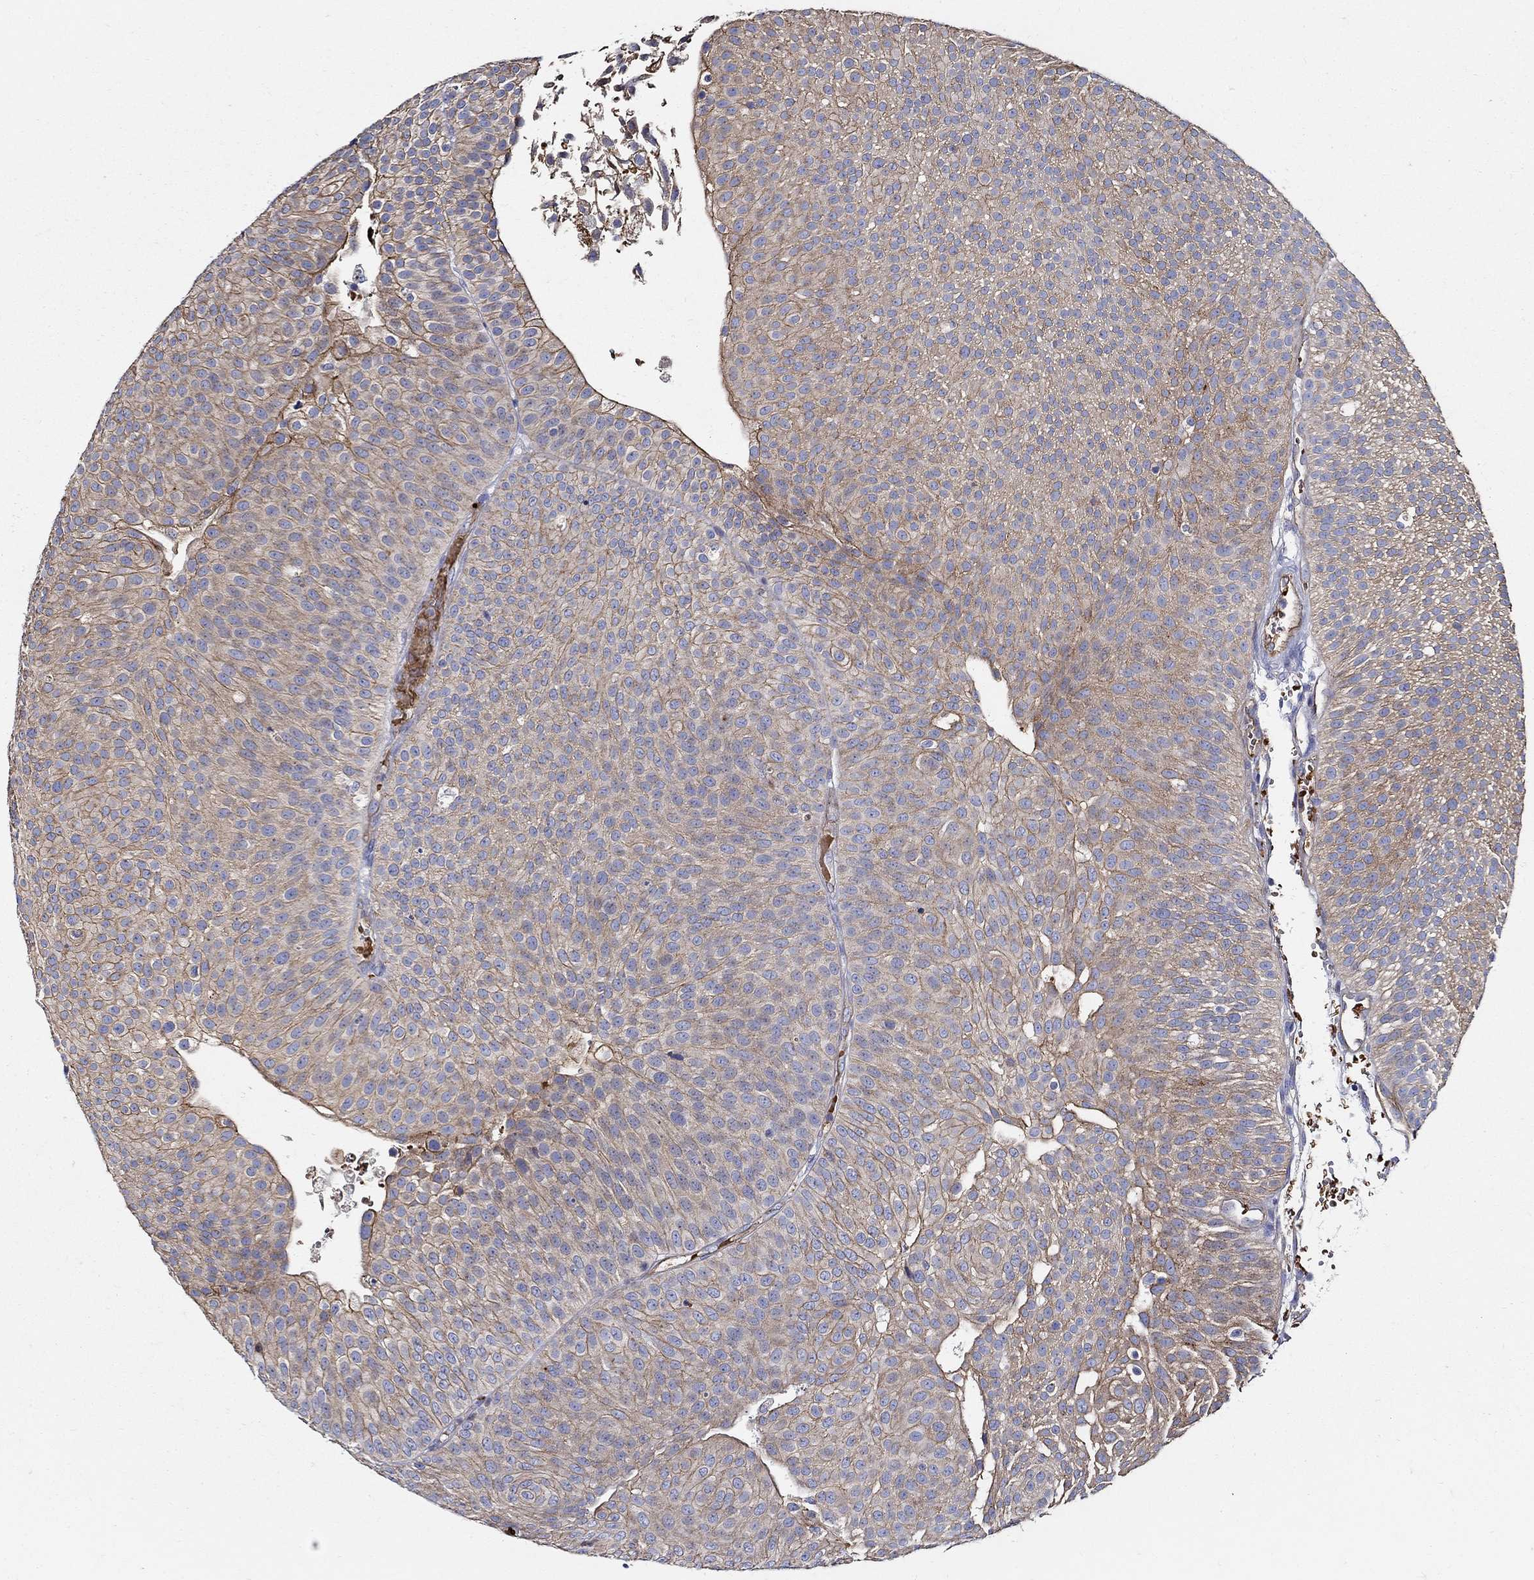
{"staining": {"intensity": "strong", "quantity": "<25%", "location": "cytoplasmic/membranous"}, "tissue": "urothelial cancer", "cell_type": "Tumor cells", "image_type": "cancer", "snomed": [{"axis": "morphology", "description": "Urothelial carcinoma, Low grade"}, {"axis": "topography", "description": "Urinary bladder"}], "caption": "Immunohistochemical staining of human urothelial cancer displays medium levels of strong cytoplasmic/membranous expression in about <25% of tumor cells. The staining is performed using DAB brown chromogen to label protein expression. The nuclei are counter-stained blue using hematoxylin.", "gene": "APBB3", "patient": {"sex": "male", "age": 65}}